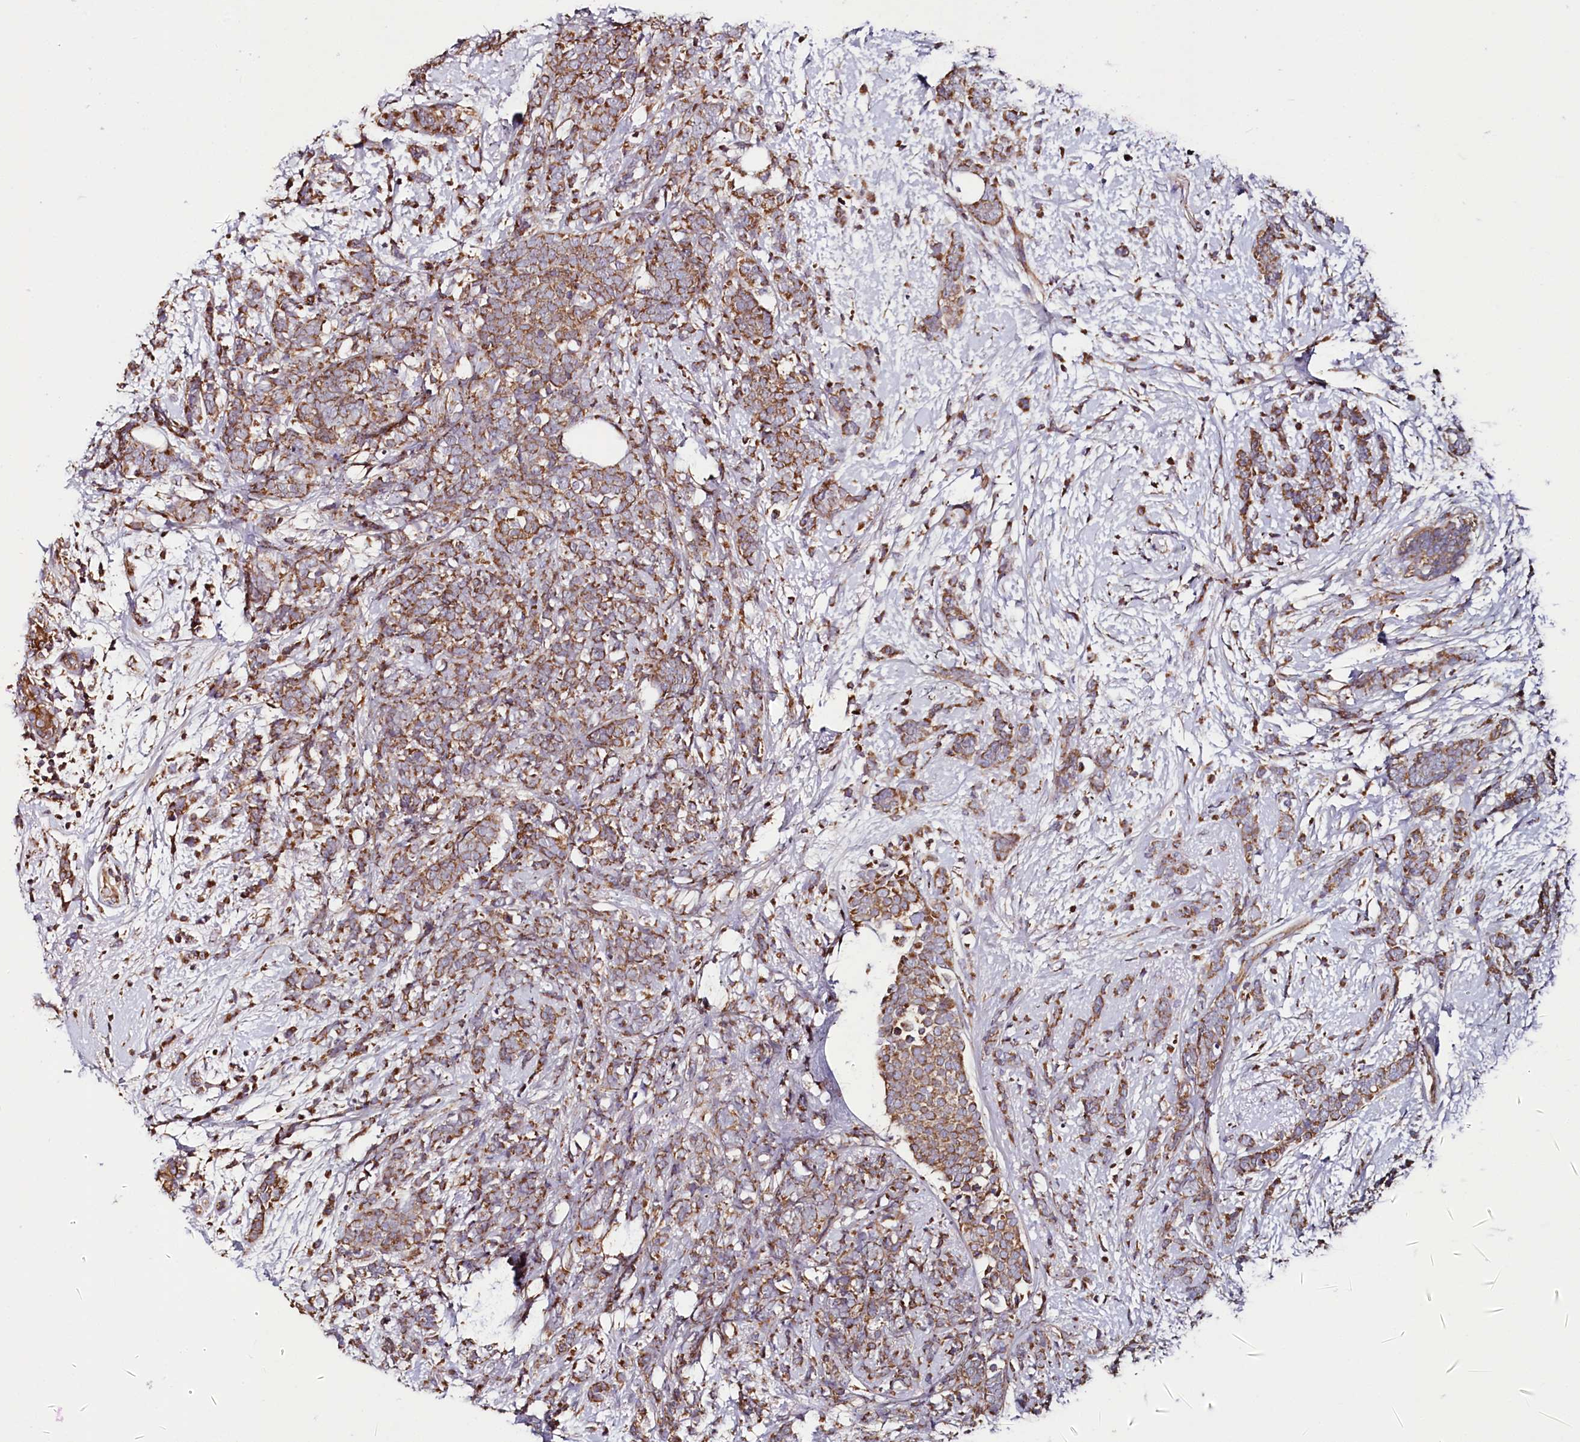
{"staining": {"intensity": "moderate", "quantity": ">75%", "location": "cytoplasmic/membranous"}, "tissue": "breast cancer", "cell_type": "Tumor cells", "image_type": "cancer", "snomed": [{"axis": "morphology", "description": "Lobular carcinoma"}, {"axis": "topography", "description": "Breast"}], "caption": "Protein analysis of breast cancer tissue exhibits moderate cytoplasmic/membranous positivity in approximately >75% of tumor cells.", "gene": "NUDT15", "patient": {"sex": "female", "age": 58}}